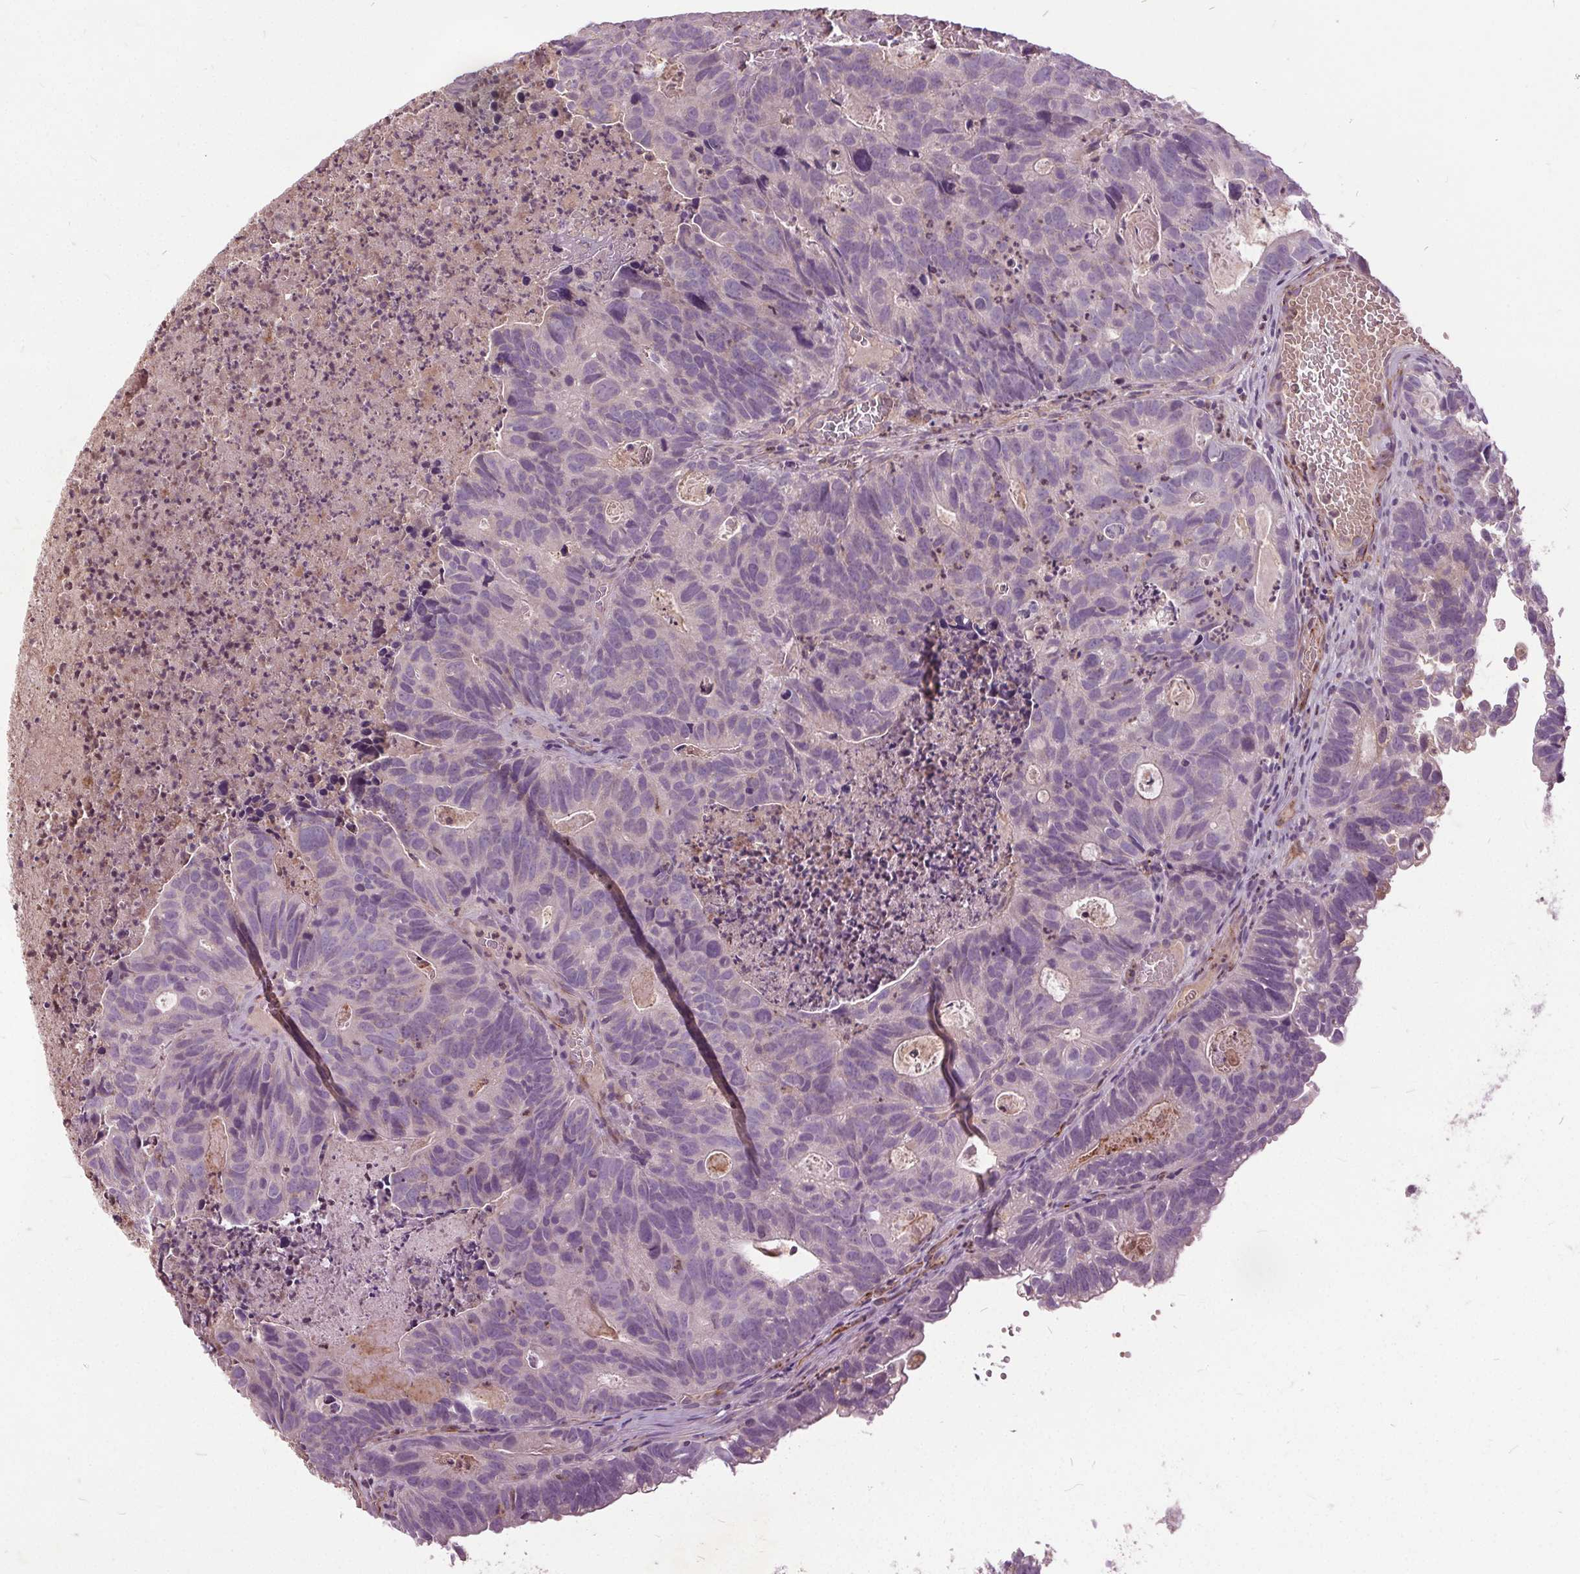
{"staining": {"intensity": "negative", "quantity": "none", "location": "none"}, "tissue": "head and neck cancer", "cell_type": "Tumor cells", "image_type": "cancer", "snomed": [{"axis": "morphology", "description": "Adenocarcinoma, NOS"}, {"axis": "topography", "description": "Head-Neck"}], "caption": "This is an immunohistochemistry micrograph of human head and neck cancer (adenocarcinoma). There is no positivity in tumor cells.", "gene": "PDGFD", "patient": {"sex": "male", "age": 62}}